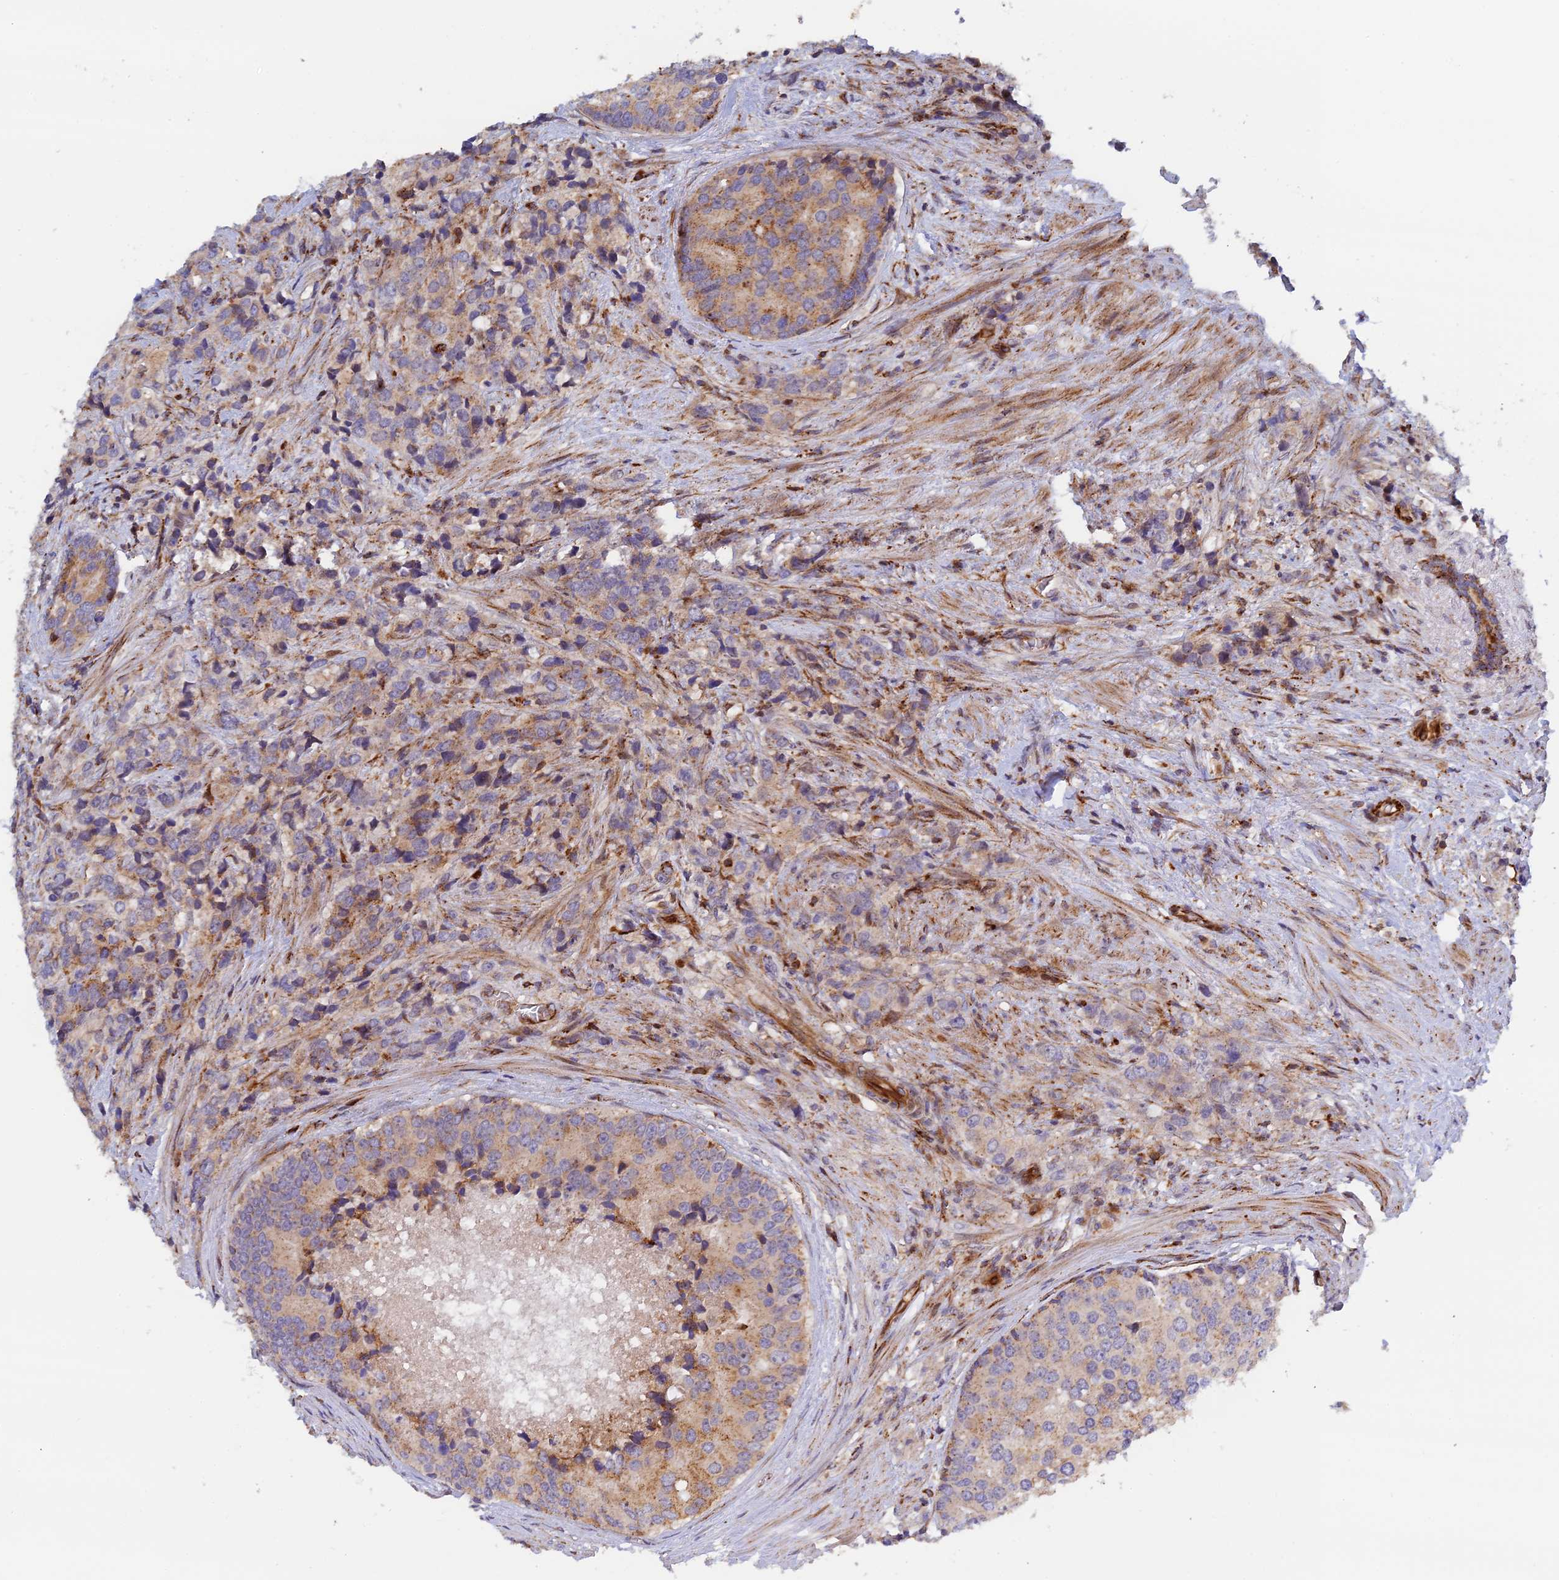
{"staining": {"intensity": "moderate", "quantity": "<25%", "location": "cytoplasmic/membranous"}, "tissue": "prostate cancer", "cell_type": "Tumor cells", "image_type": "cancer", "snomed": [{"axis": "morphology", "description": "Adenocarcinoma, High grade"}, {"axis": "topography", "description": "Prostate"}], "caption": "A brown stain labels moderate cytoplasmic/membranous positivity of a protein in human high-grade adenocarcinoma (prostate) tumor cells.", "gene": "PPP2R3C", "patient": {"sex": "male", "age": 62}}